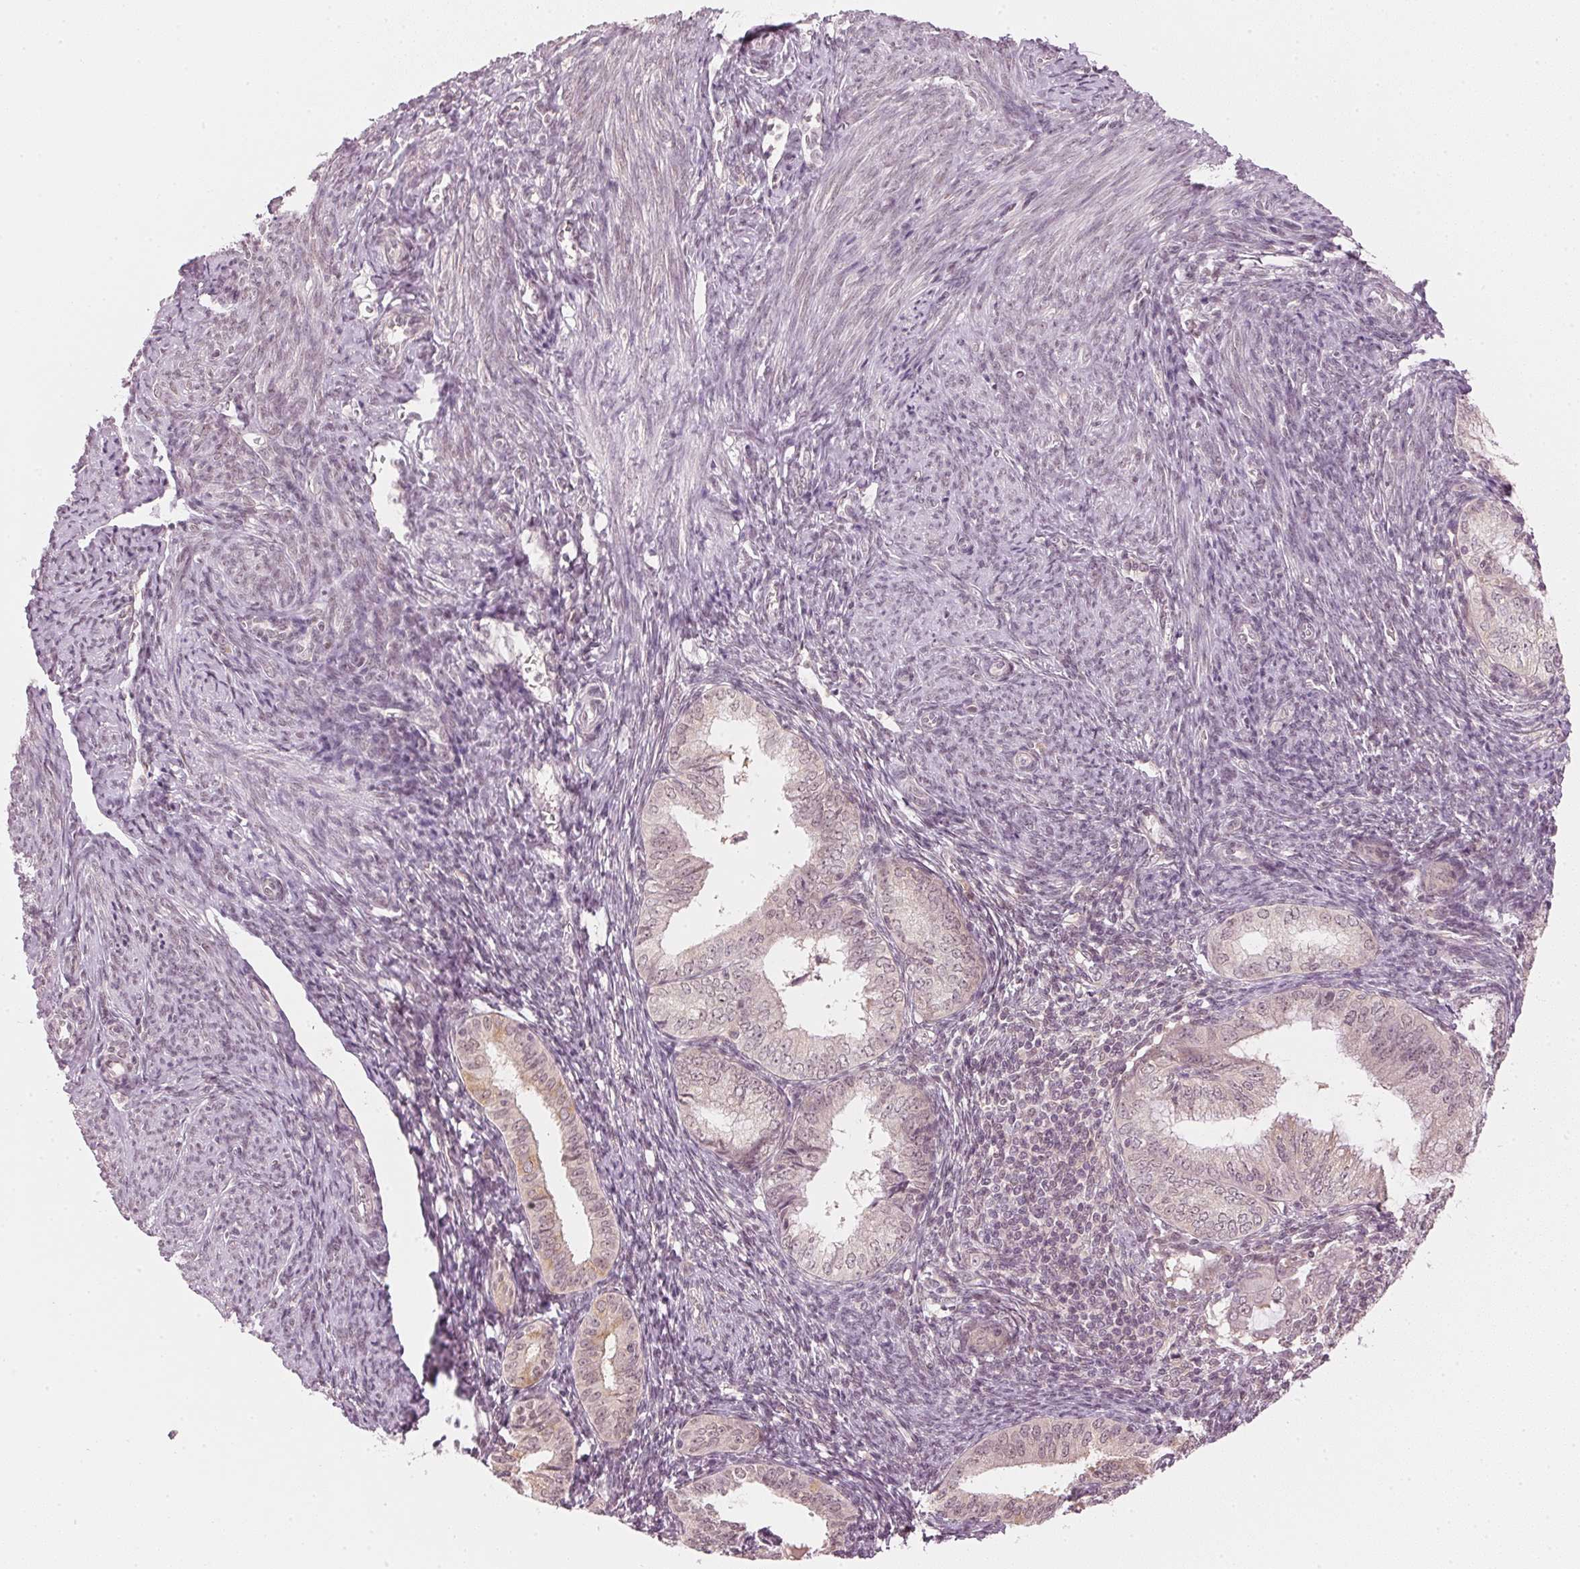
{"staining": {"intensity": "weak", "quantity": "25%-75%", "location": "cytoplasmic/membranous"}, "tissue": "endometrial cancer", "cell_type": "Tumor cells", "image_type": "cancer", "snomed": [{"axis": "morphology", "description": "Adenocarcinoma, NOS"}, {"axis": "topography", "description": "Endometrium"}], "caption": "Immunohistochemistry (IHC) photomicrograph of adenocarcinoma (endometrial) stained for a protein (brown), which exhibits low levels of weak cytoplasmic/membranous positivity in approximately 25%-75% of tumor cells.", "gene": "KPRP", "patient": {"sex": "female", "age": 55}}